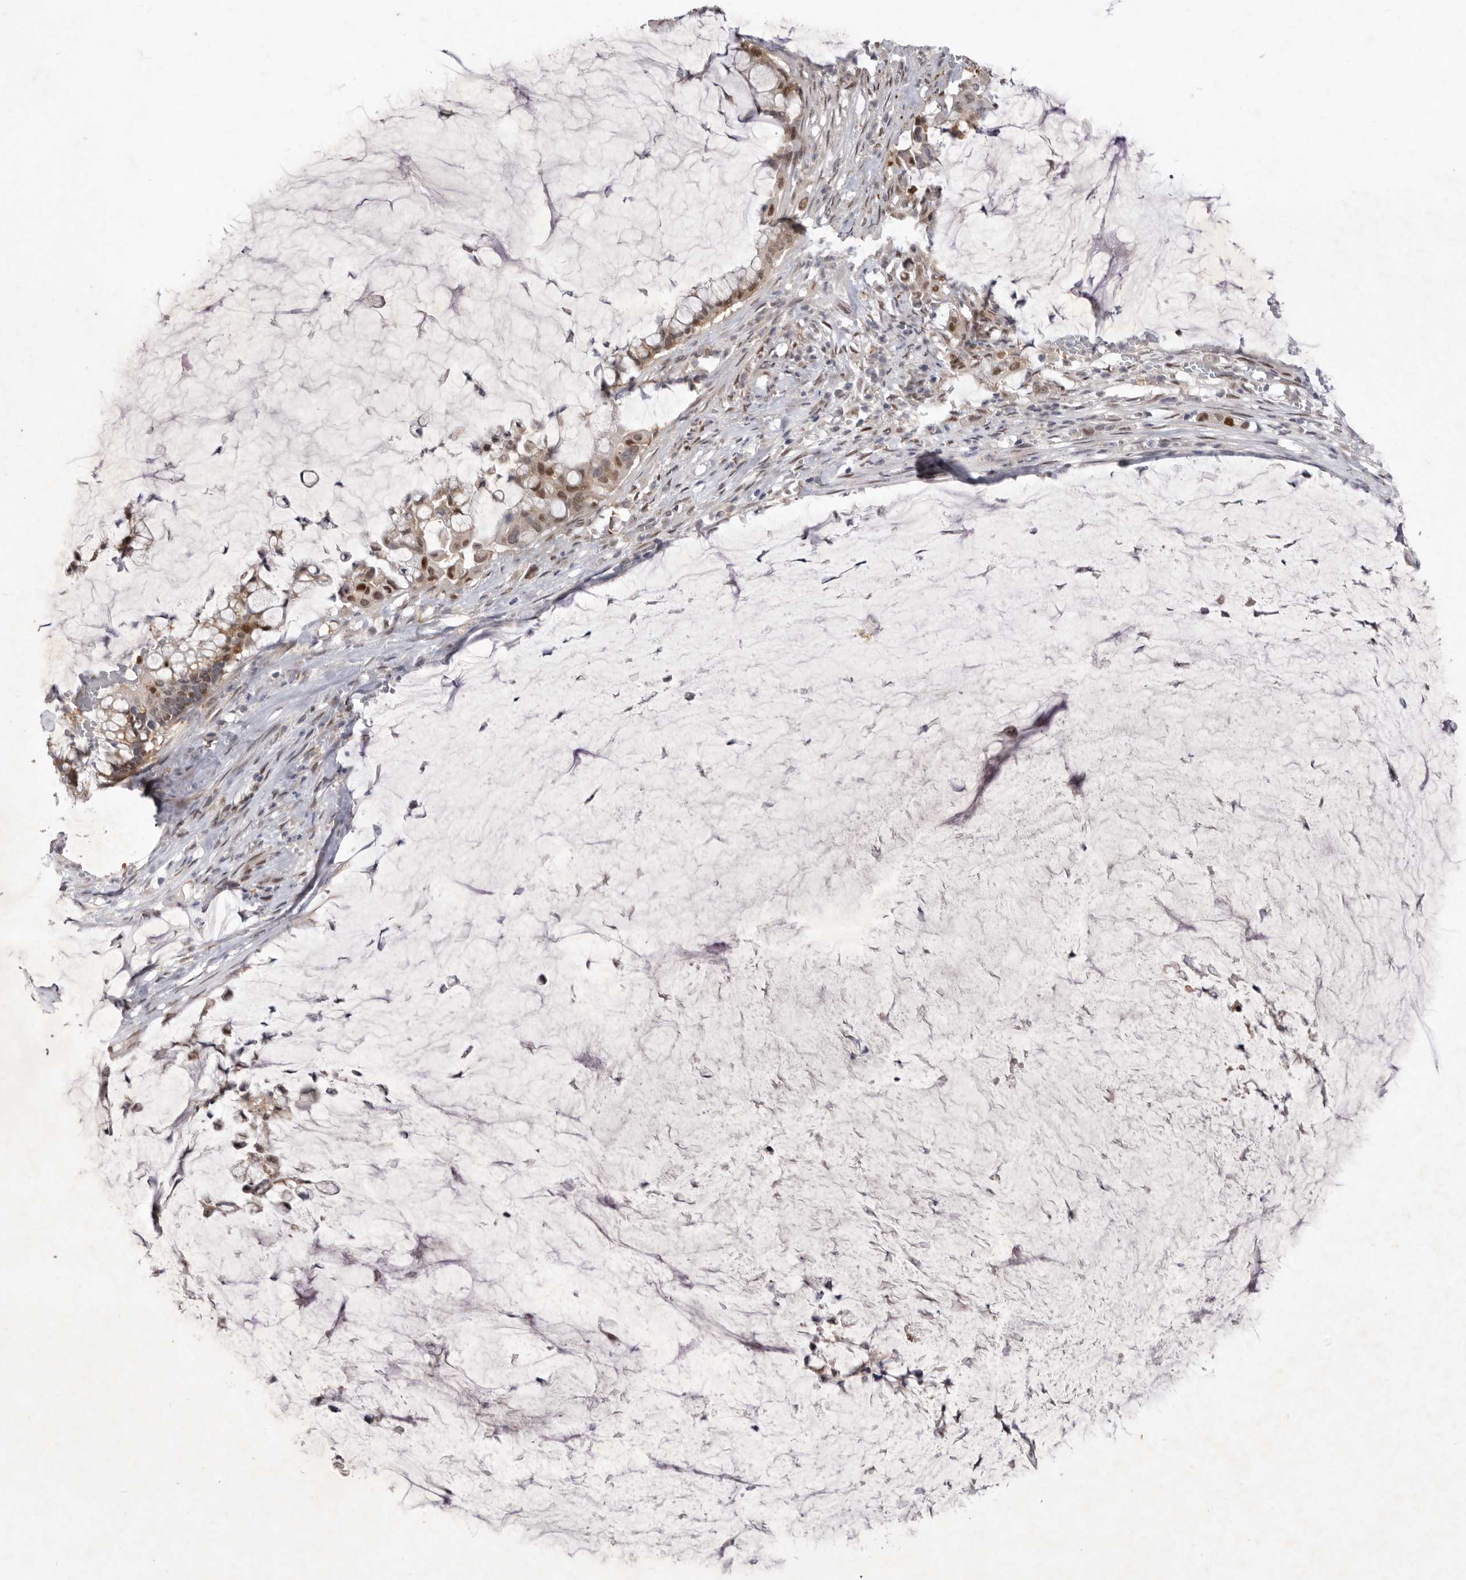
{"staining": {"intensity": "moderate", "quantity": ">75%", "location": "cytoplasmic/membranous,nuclear"}, "tissue": "pancreatic cancer", "cell_type": "Tumor cells", "image_type": "cancer", "snomed": [{"axis": "morphology", "description": "Adenocarcinoma, NOS"}, {"axis": "topography", "description": "Pancreas"}], "caption": "Protein expression analysis of adenocarcinoma (pancreatic) reveals moderate cytoplasmic/membranous and nuclear positivity in about >75% of tumor cells.", "gene": "TADA1", "patient": {"sex": "male", "age": 41}}